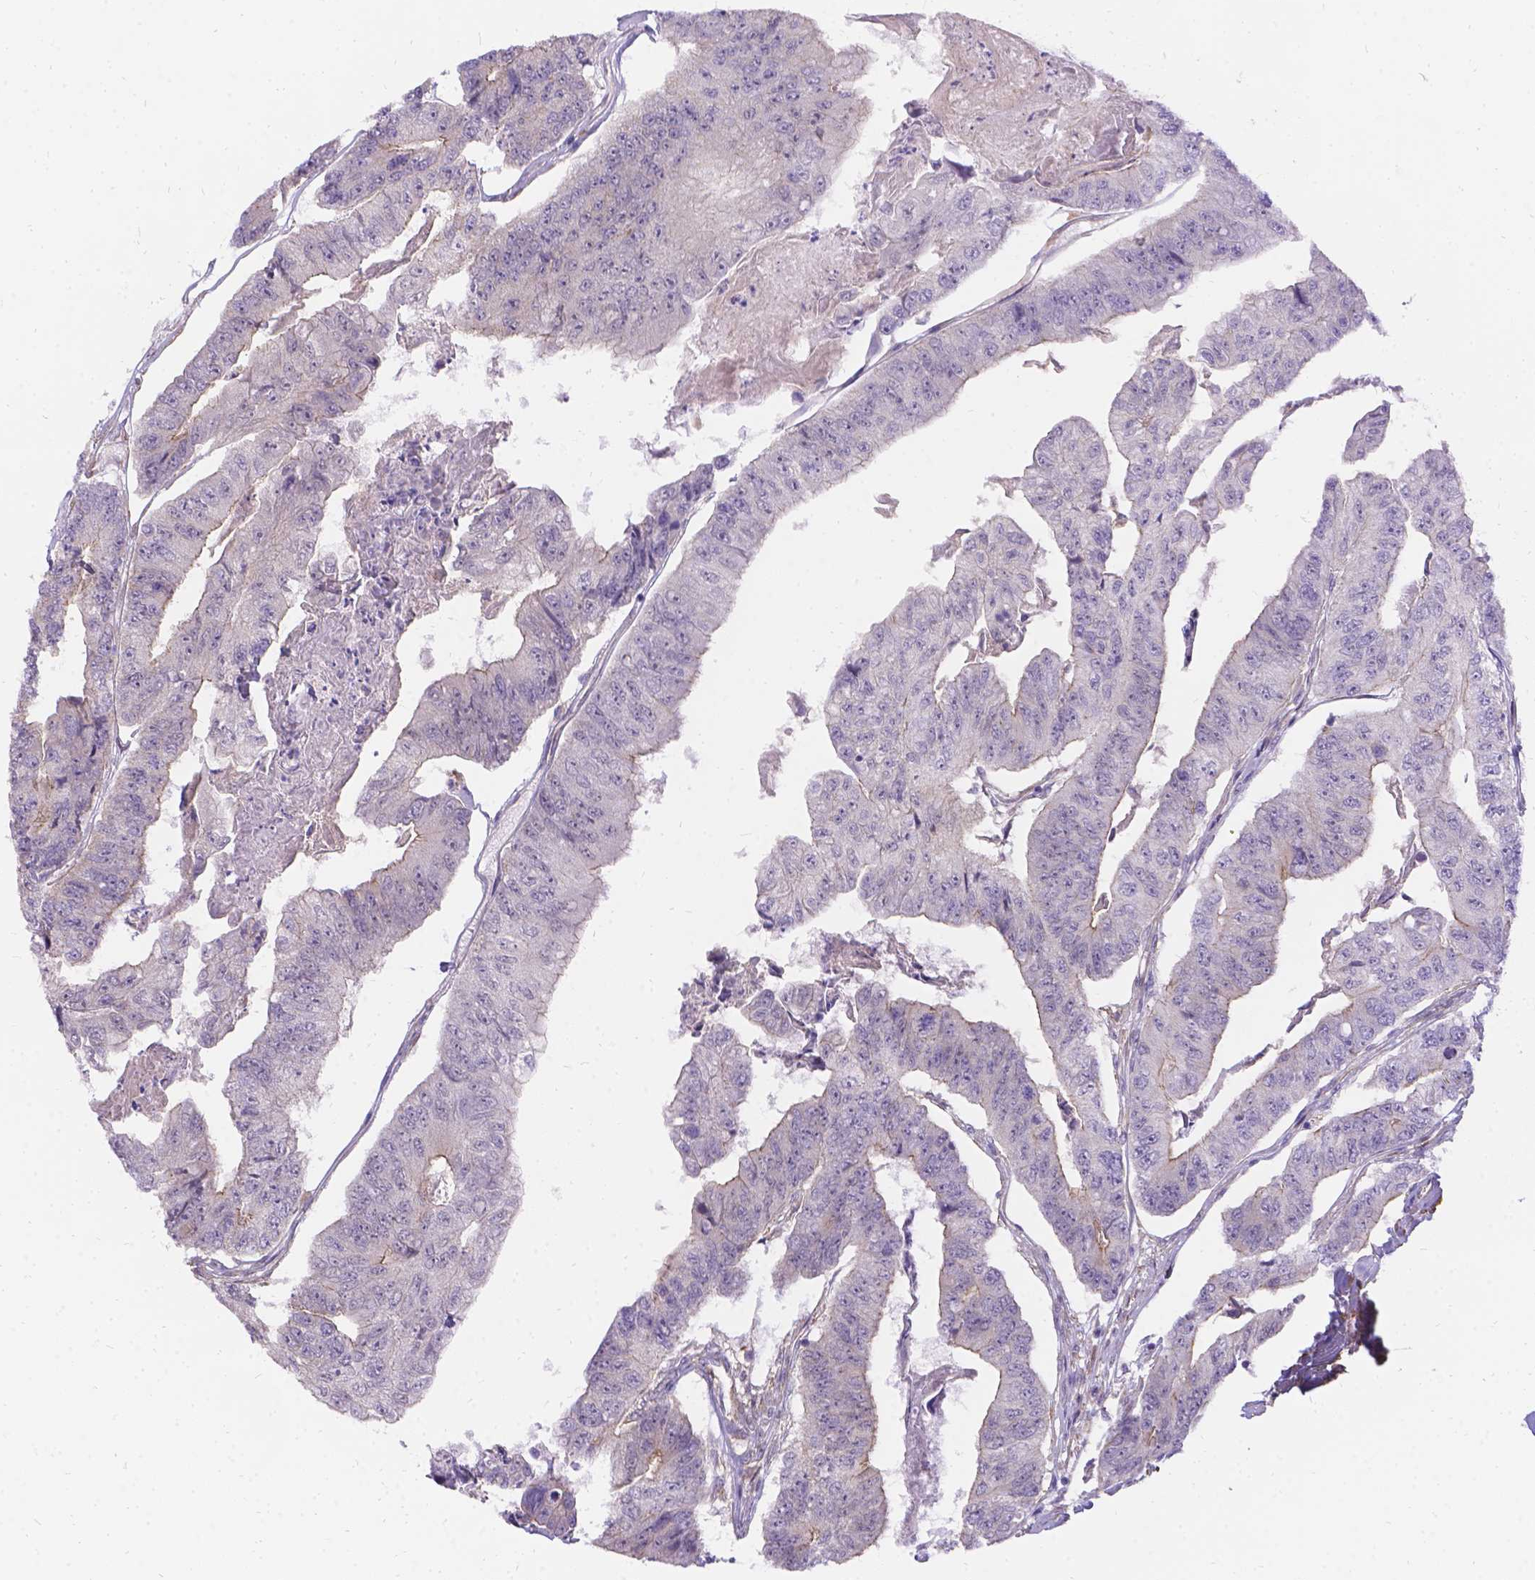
{"staining": {"intensity": "weak", "quantity": "<25%", "location": "cytoplasmic/membranous"}, "tissue": "colorectal cancer", "cell_type": "Tumor cells", "image_type": "cancer", "snomed": [{"axis": "morphology", "description": "Adenocarcinoma, NOS"}, {"axis": "topography", "description": "Colon"}], "caption": "A high-resolution photomicrograph shows immunohistochemistry staining of colorectal cancer, which shows no significant positivity in tumor cells.", "gene": "PALS1", "patient": {"sex": "female", "age": 67}}